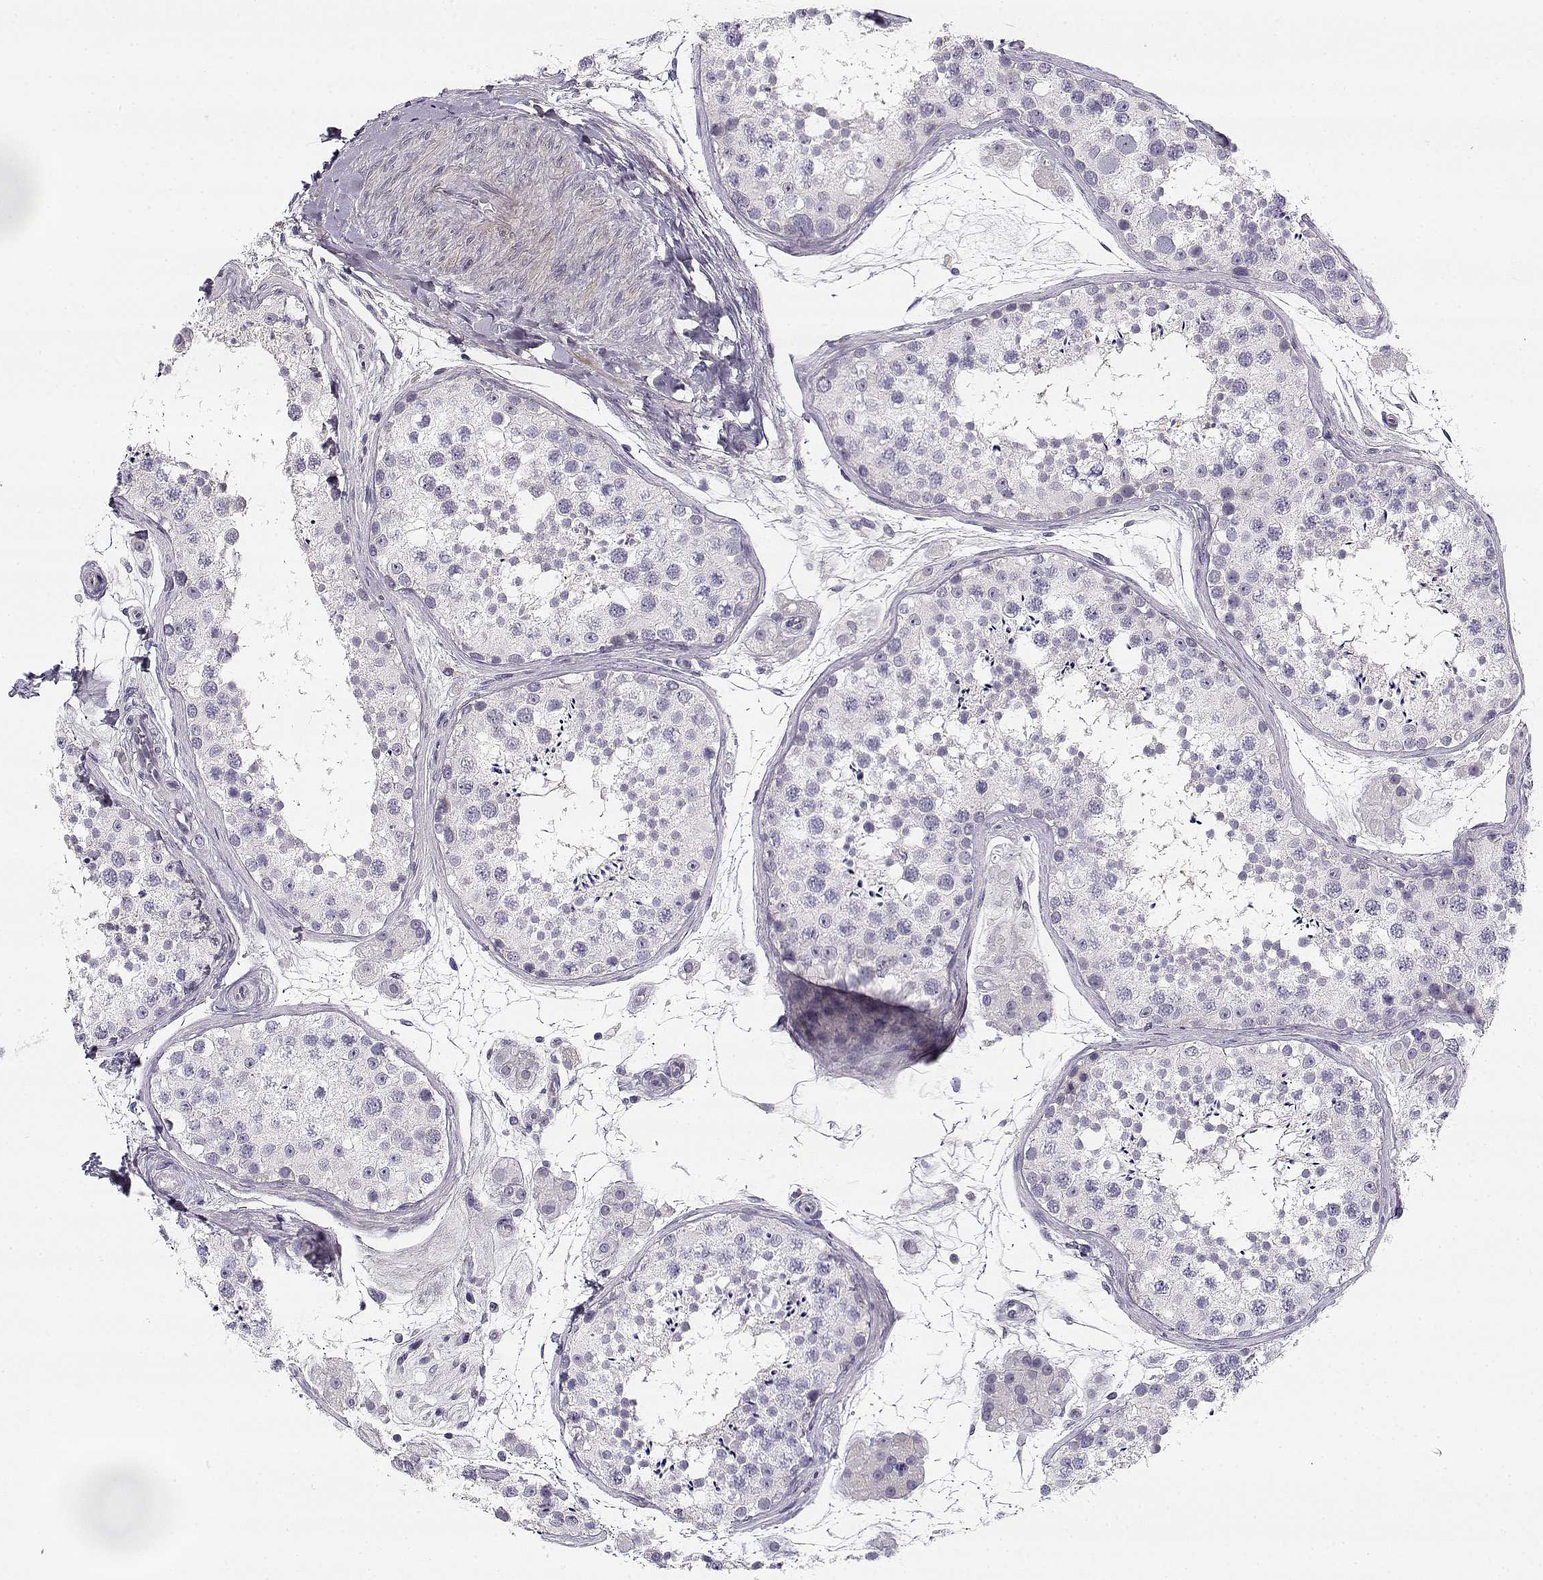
{"staining": {"intensity": "weak", "quantity": "<25%", "location": "cytoplasmic/membranous"}, "tissue": "testis", "cell_type": "Cells in seminiferous ducts", "image_type": "normal", "snomed": [{"axis": "morphology", "description": "Normal tissue, NOS"}, {"axis": "topography", "description": "Testis"}], "caption": "Immunohistochemical staining of normal human testis demonstrates no significant expression in cells in seminiferous ducts. Brightfield microscopy of immunohistochemistry (IHC) stained with DAB (brown) and hematoxylin (blue), captured at high magnification.", "gene": "CREB3L3", "patient": {"sex": "male", "age": 41}}